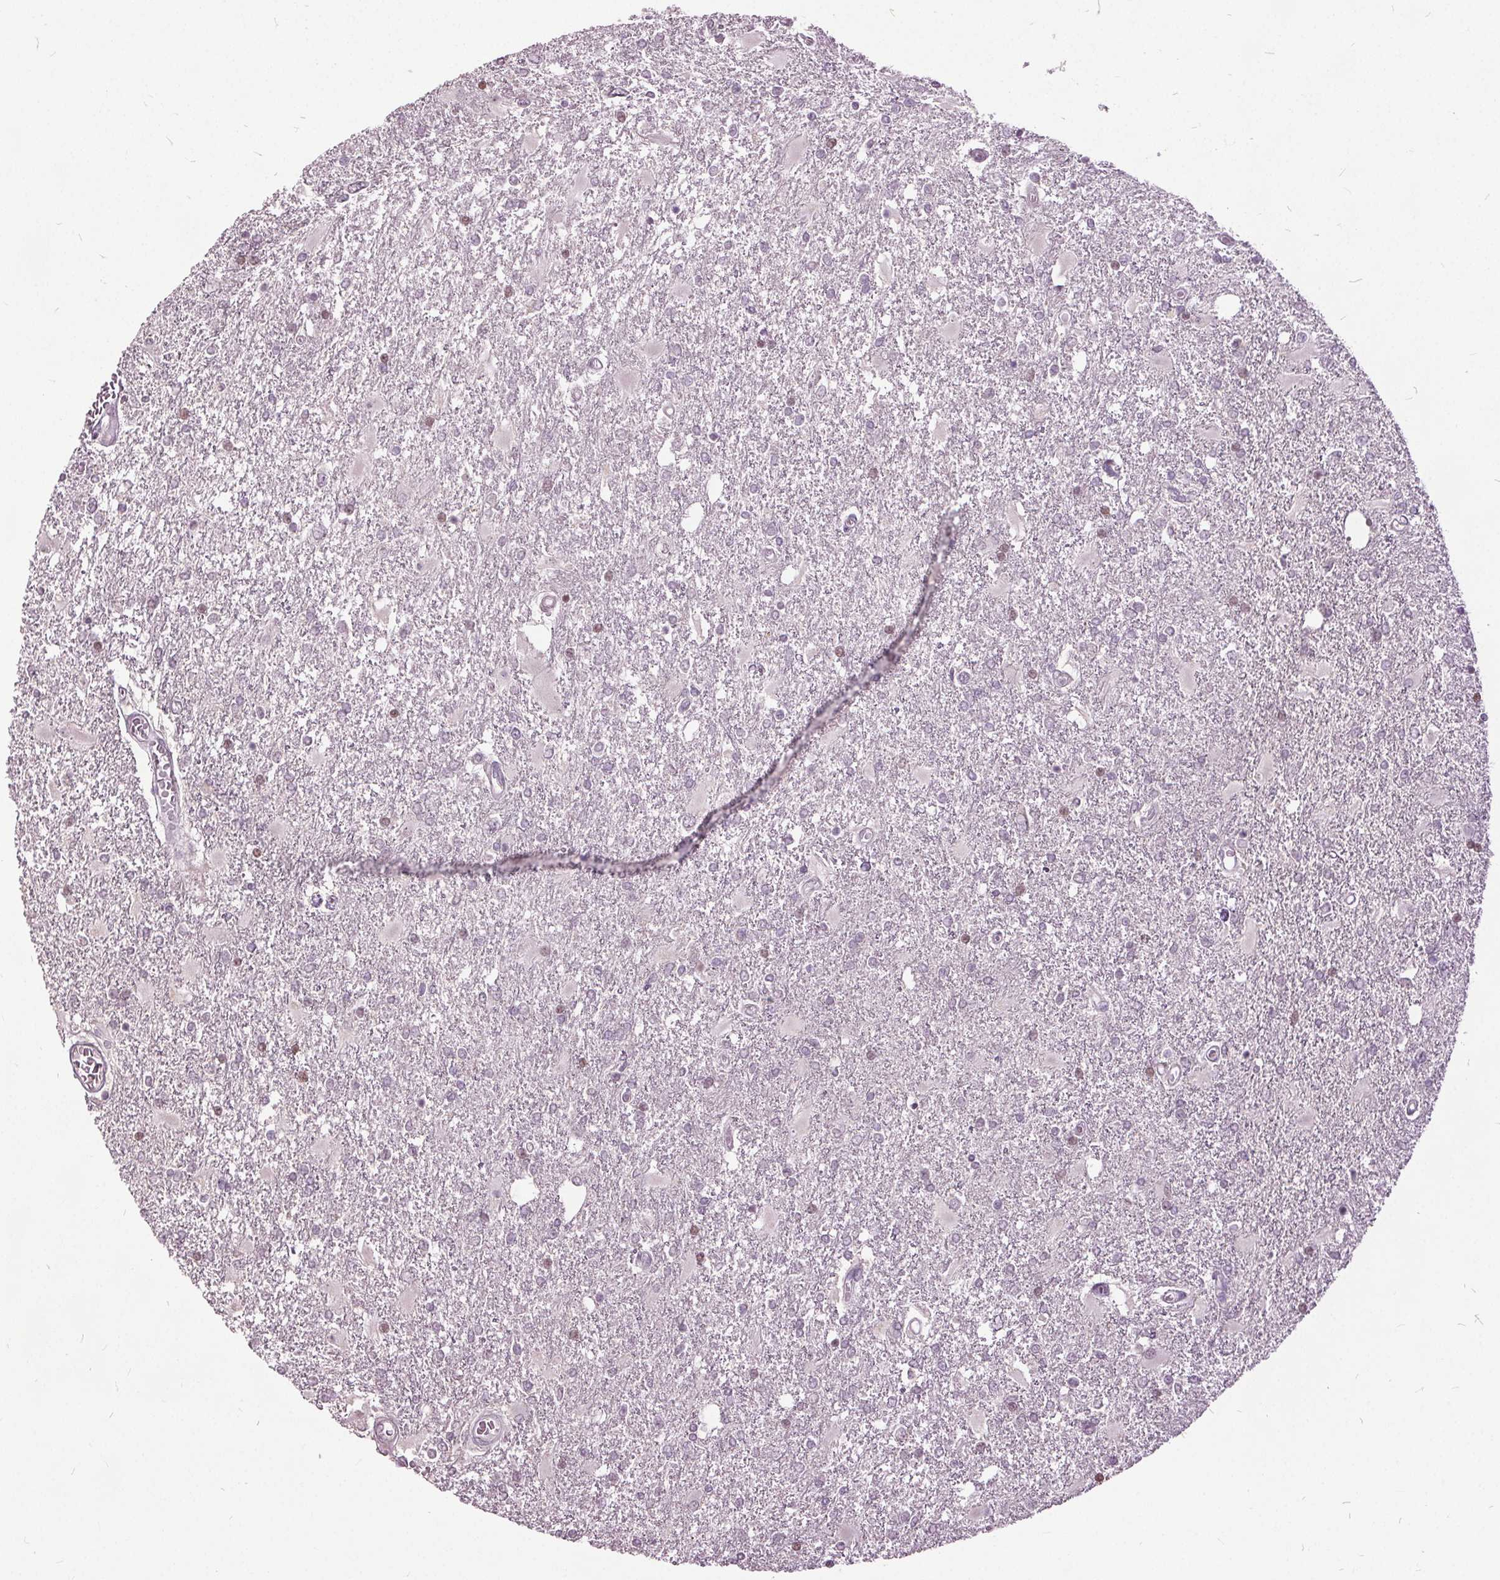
{"staining": {"intensity": "negative", "quantity": "none", "location": "none"}, "tissue": "glioma", "cell_type": "Tumor cells", "image_type": "cancer", "snomed": [{"axis": "morphology", "description": "Glioma, malignant, High grade"}, {"axis": "topography", "description": "Cerebral cortex"}], "caption": "Tumor cells show no significant staining in malignant high-grade glioma.", "gene": "CXCL16", "patient": {"sex": "male", "age": 79}}